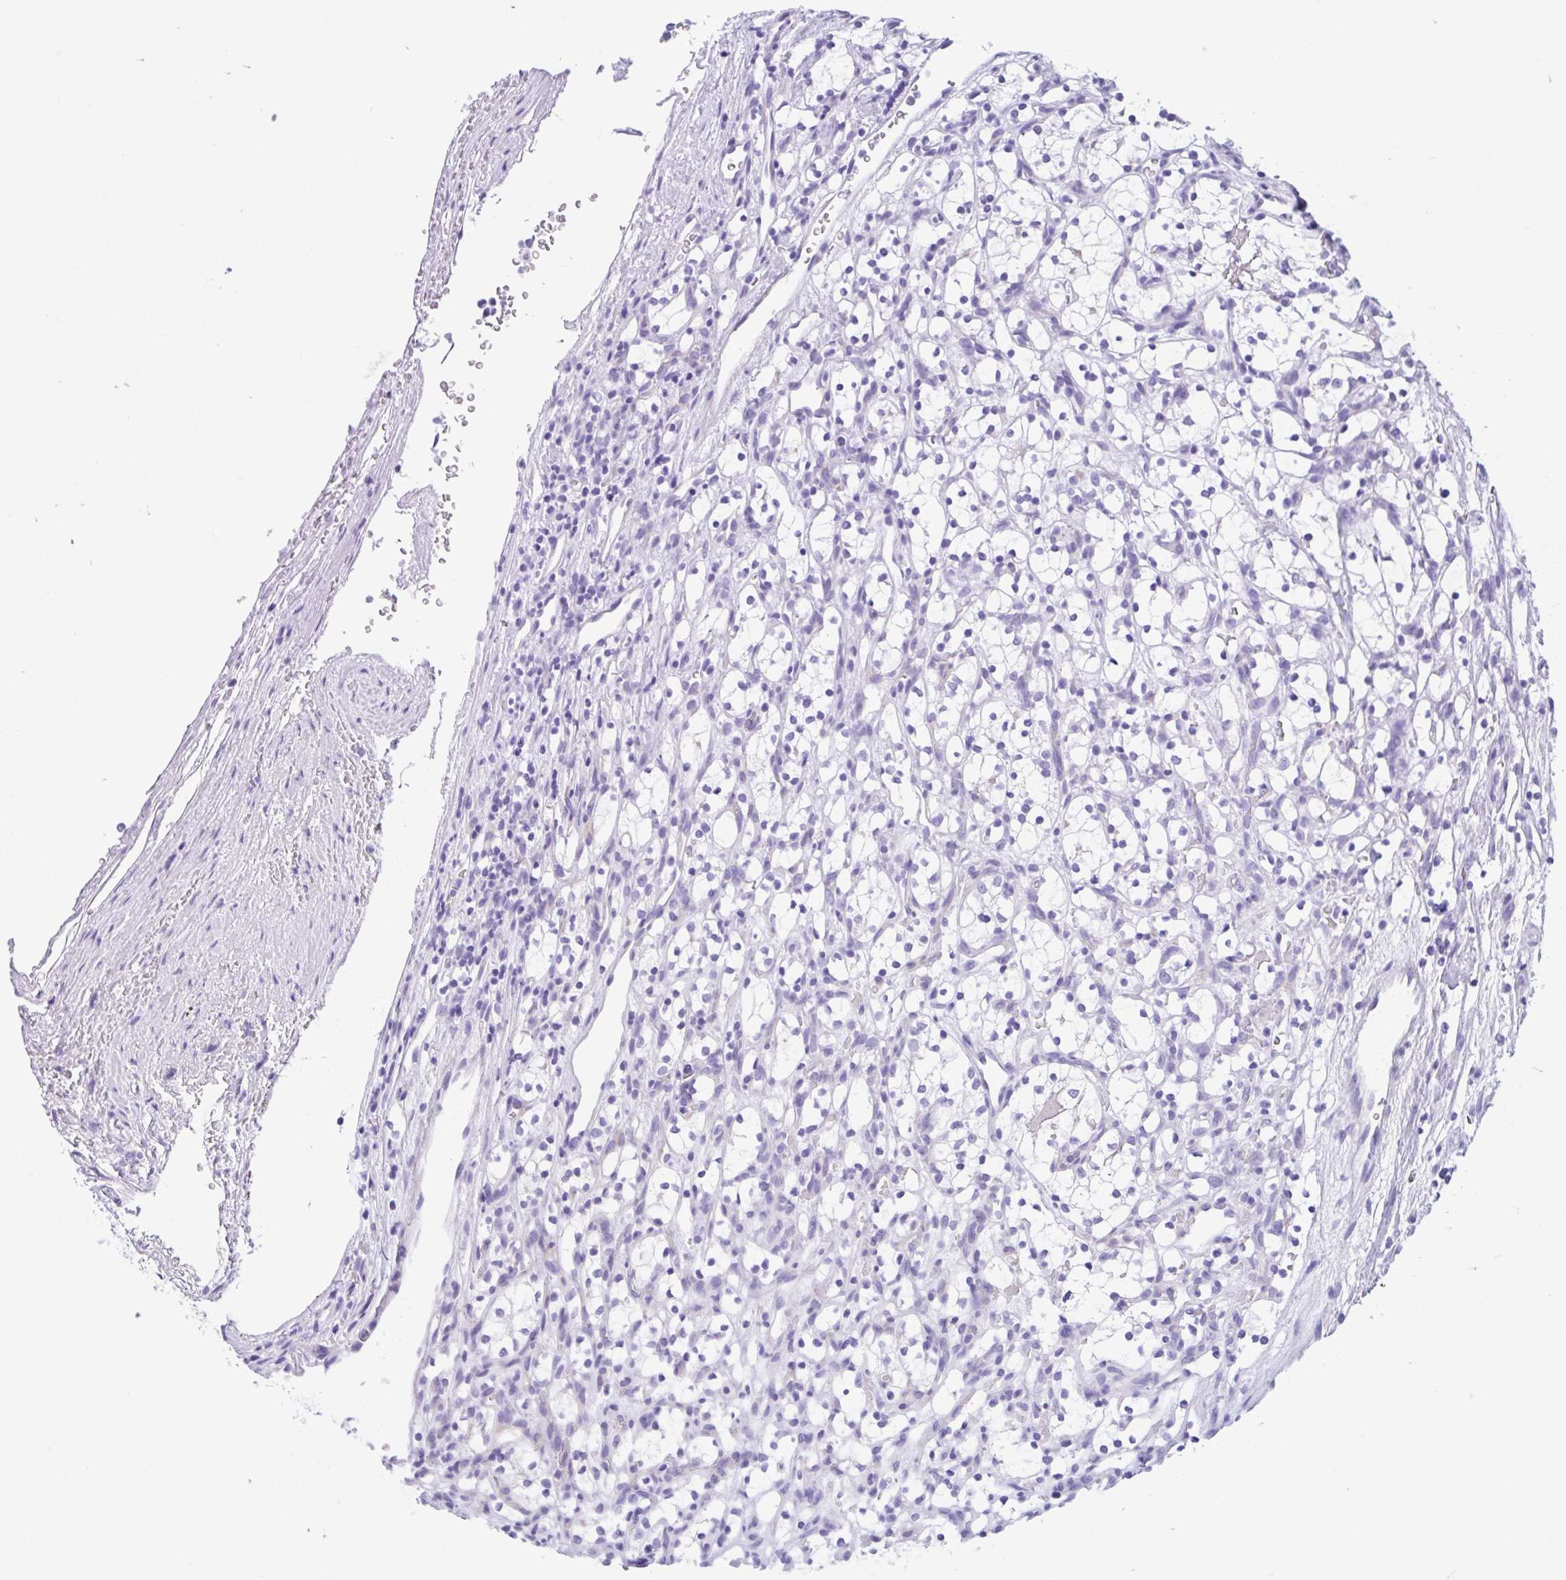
{"staining": {"intensity": "negative", "quantity": "none", "location": "none"}, "tissue": "renal cancer", "cell_type": "Tumor cells", "image_type": "cancer", "snomed": [{"axis": "morphology", "description": "Adenocarcinoma, NOS"}, {"axis": "topography", "description": "Kidney"}], "caption": "Immunohistochemistry (IHC) of renal cancer shows no staining in tumor cells. (DAB (3,3'-diaminobenzidine) immunohistochemistry, high magnification).", "gene": "IAPP", "patient": {"sex": "female", "age": 69}}